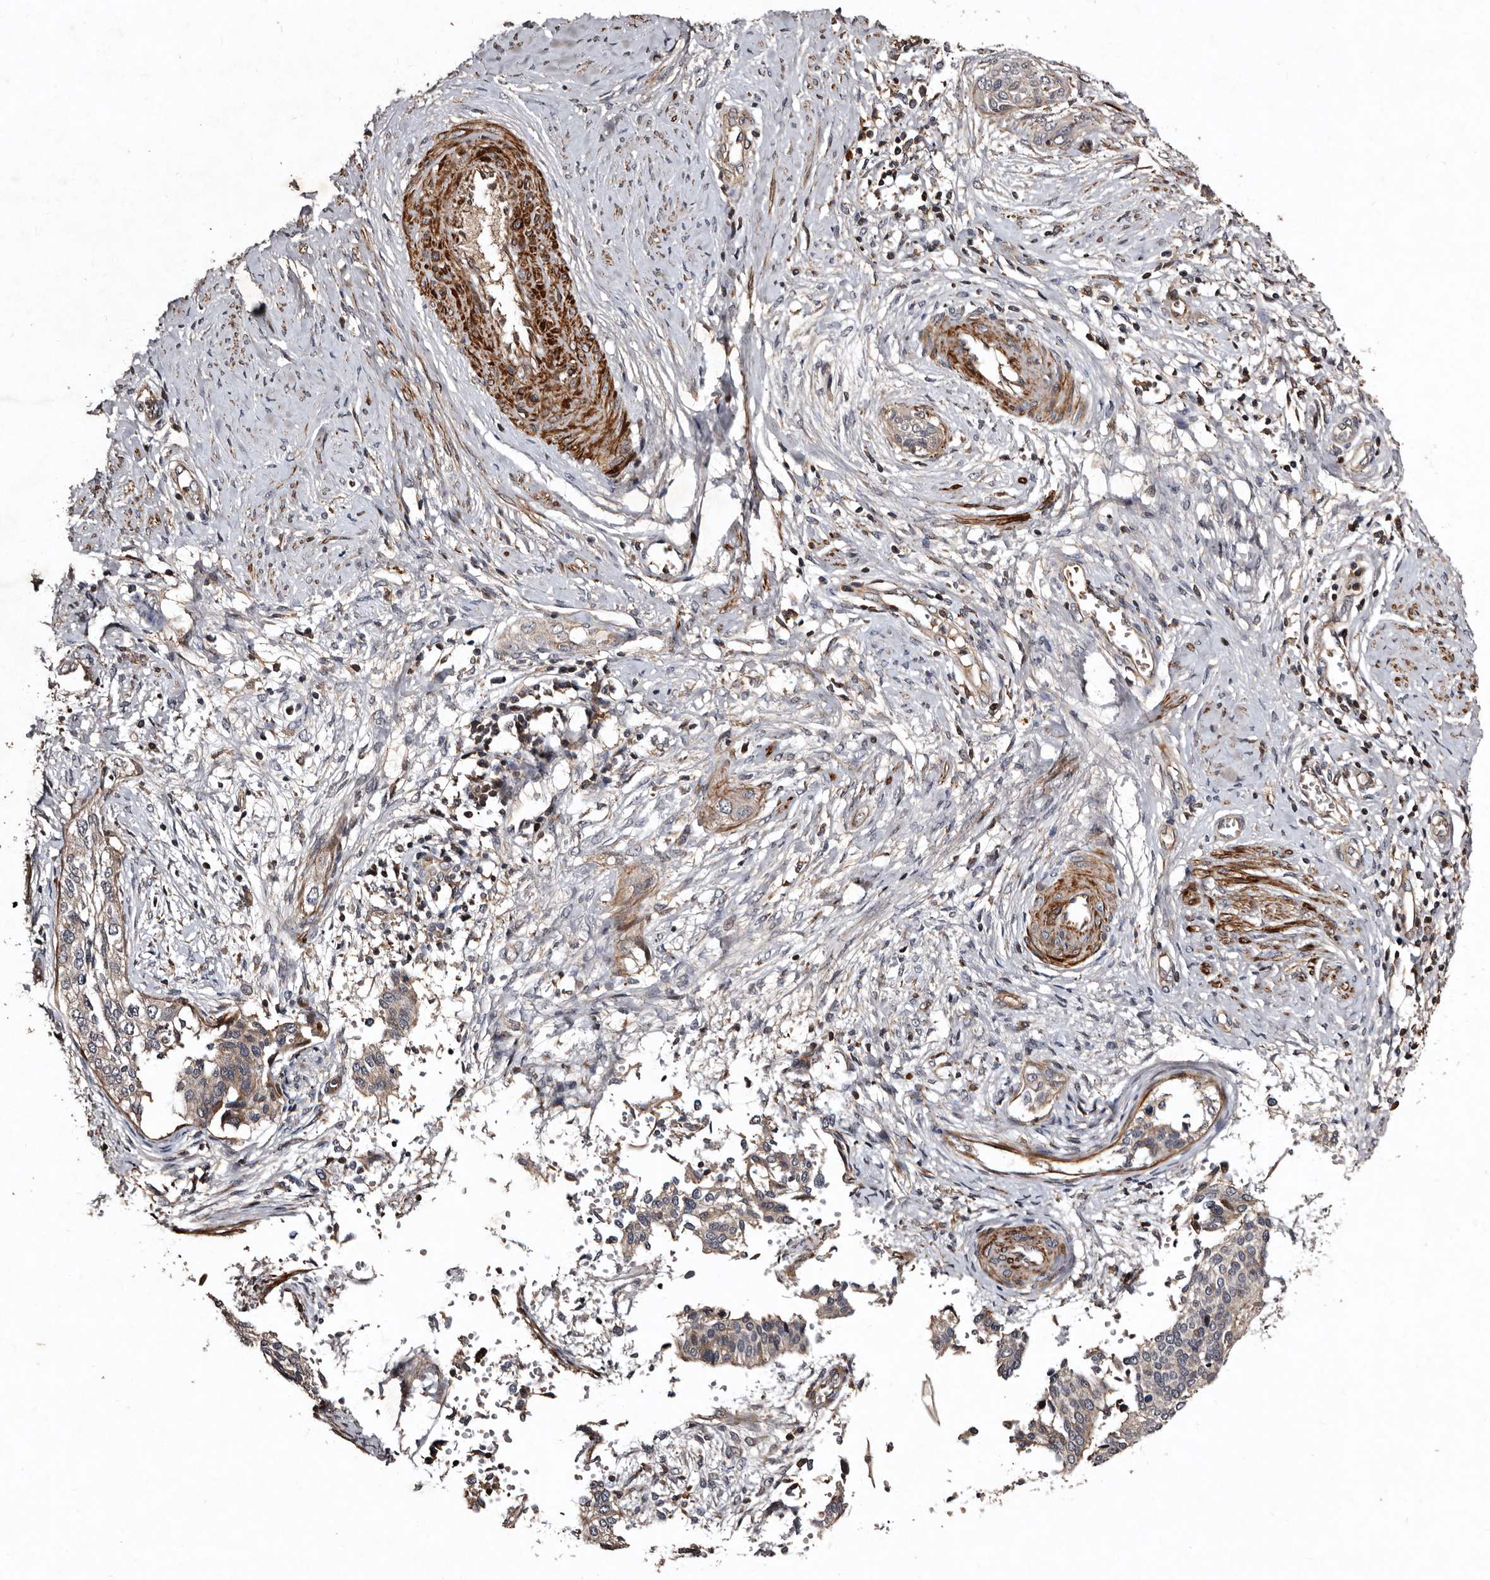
{"staining": {"intensity": "weak", "quantity": "<25%", "location": "cytoplasmic/membranous"}, "tissue": "cervical cancer", "cell_type": "Tumor cells", "image_type": "cancer", "snomed": [{"axis": "morphology", "description": "Squamous cell carcinoma, NOS"}, {"axis": "topography", "description": "Cervix"}], "caption": "The photomicrograph exhibits no significant positivity in tumor cells of cervical squamous cell carcinoma.", "gene": "PRKD3", "patient": {"sex": "female", "age": 37}}